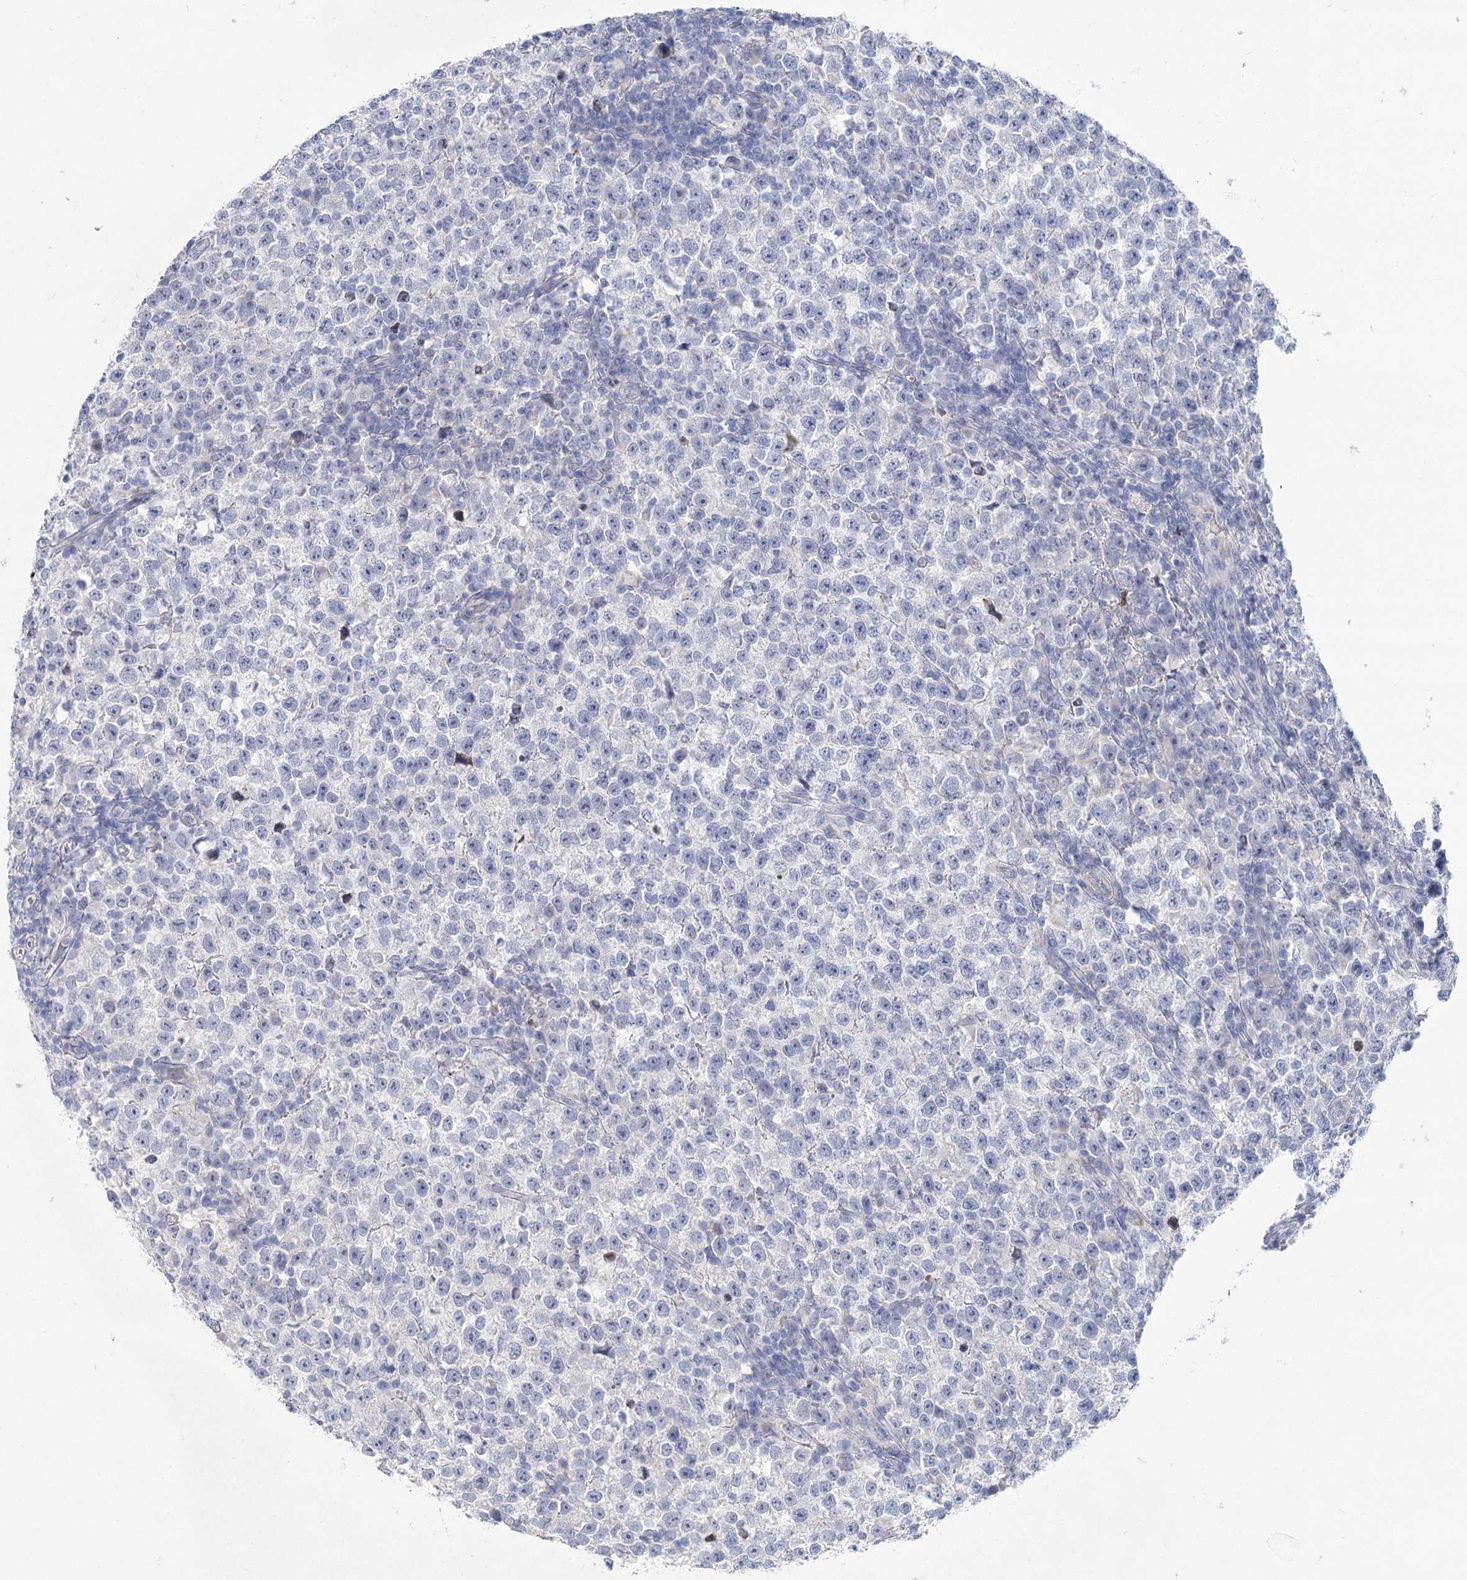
{"staining": {"intensity": "negative", "quantity": "none", "location": "none"}, "tissue": "testis cancer", "cell_type": "Tumor cells", "image_type": "cancer", "snomed": [{"axis": "morphology", "description": "Normal tissue, NOS"}, {"axis": "morphology", "description": "Seminoma, NOS"}, {"axis": "topography", "description": "Testis"}], "caption": "Tumor cells are negative for brown protein staining in seminoma (testis). (DAB IHC with hematoxylin counter stain).", "gene": "WDR74", "patient": {"sex": "male", "age": 43}}